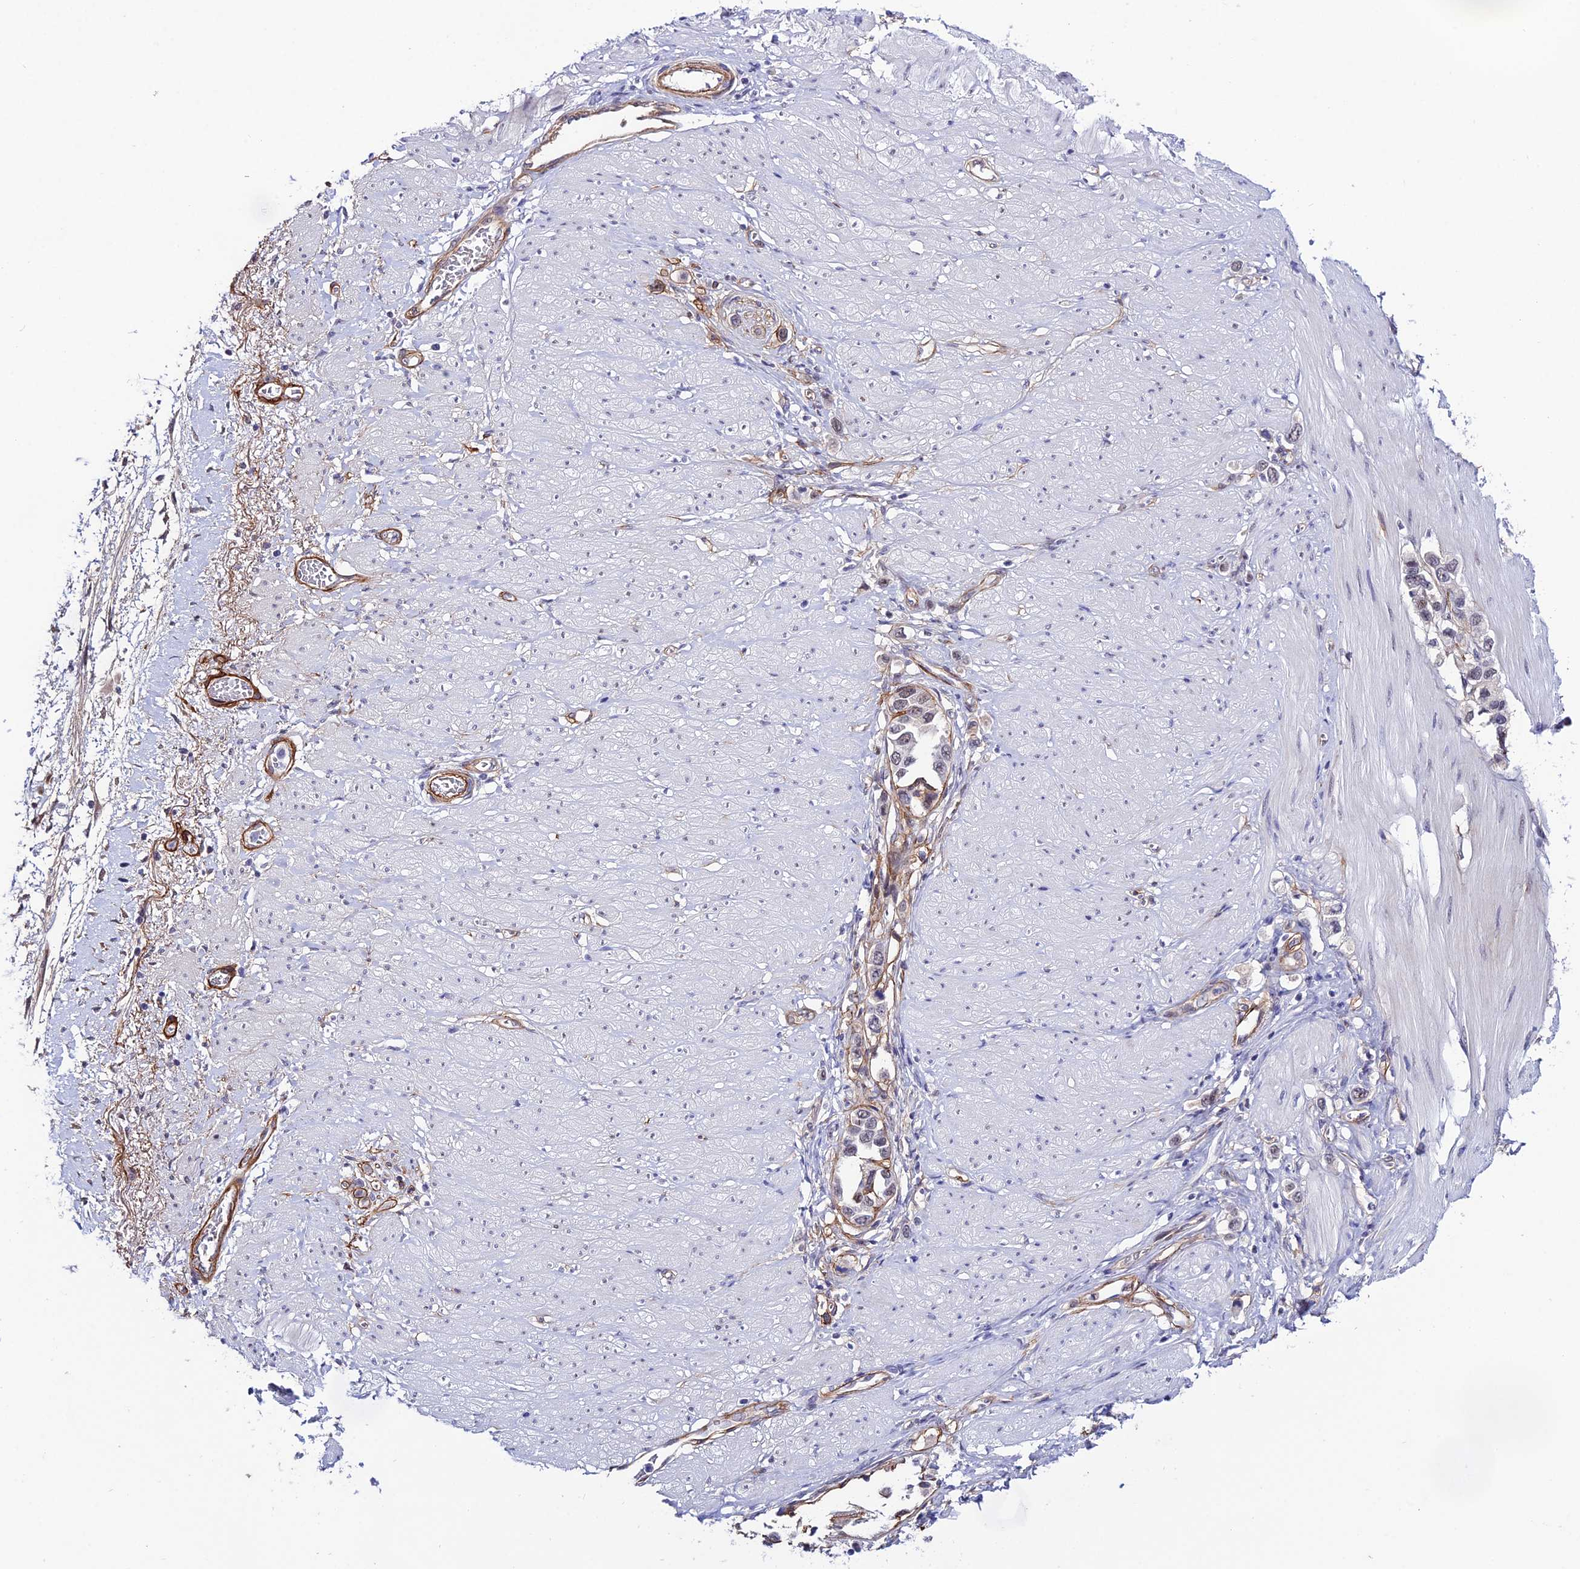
{"staining": {"intensity": "negative", "quantity": "none", "location": "none"}, "tissue": "stomach cancer", "cell_type": "Tumor cells", "image_type": "cancer", "snomed": [{"axis": "morphology", "description": "Adenocarcinoma, NOS"}, {"axis": "topography", "description": "Stomach"}], "caption": "A high-resolution micrograph shows immunohistochemistry staining of stomach cancer, which reveals no significant staining in tumor cells. Brightfield microscopy of immunohistochemistry stained with DAB (3,3'-diaminobenzidine) (brown) and hematoxylin (blue), captured at high magnification.", "gene": "SYT15", "patient": {"sex": "female", "age": 65}}